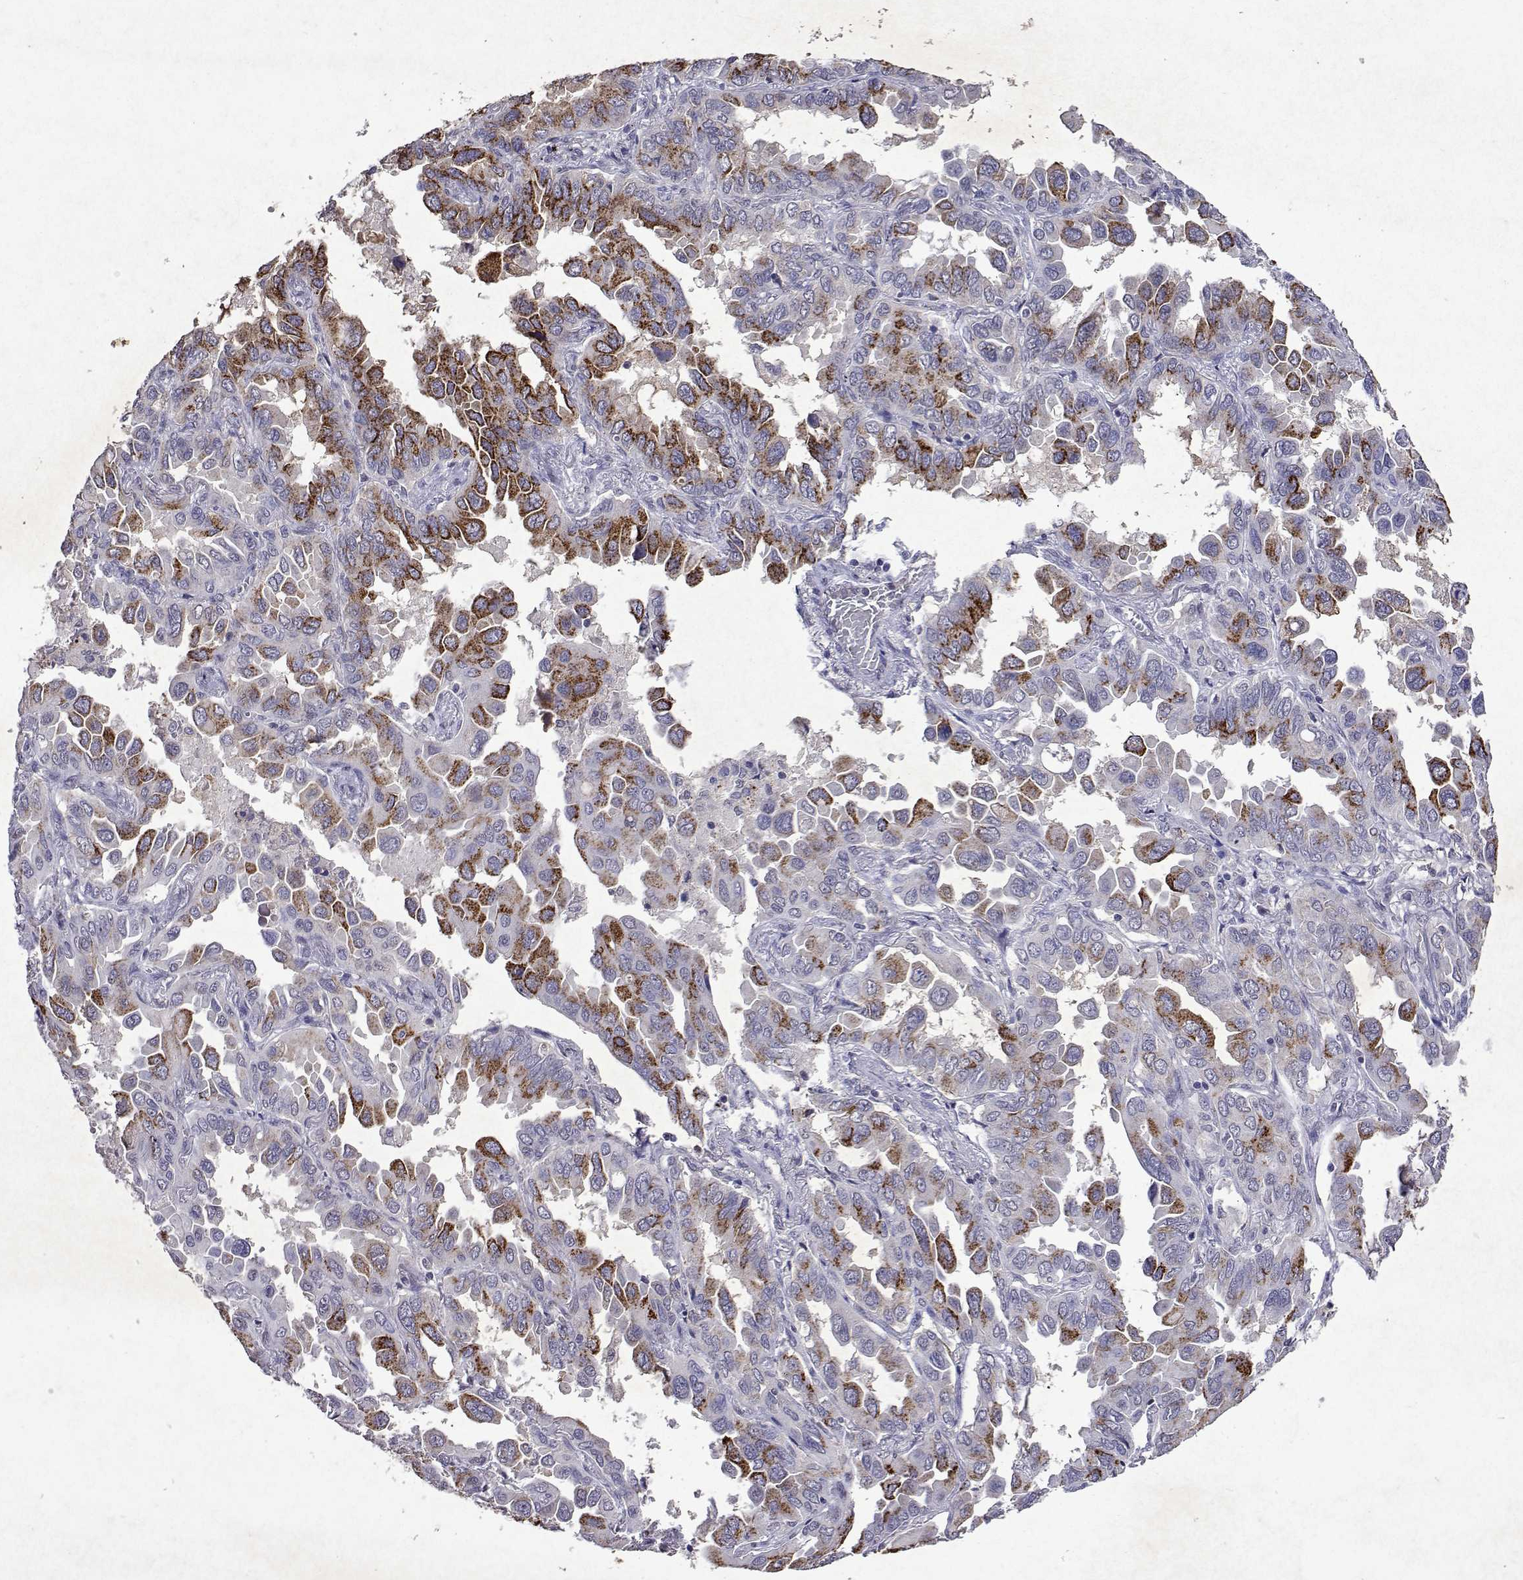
{"staining": {"intensity": "moderate", "quantity": "25%-75%", "location": "cytoplasmic/membranous"}, "tissue": "lung cancer", "cell_type": "Tumor cells", "image_type": "cancer", "snomed": [{"axis": "morphology", "description": "Adenocarcinoma, NOS"}, {"axis": "topography", "description": "Lung"}], "caption": "Immunohistochemical staining of lung cancer shows medium levels of moderate cytoplasmic/membranous positivity in about 25%-75% of tumor cells. Using DAB (3,3'-diaminobenzidine) (brown) and hematoxylin (blue) stains, captured at high magnification using brightfield microscopy.", "gene": "DUSP28", "patient": {"sex": "male", "age": 64}}